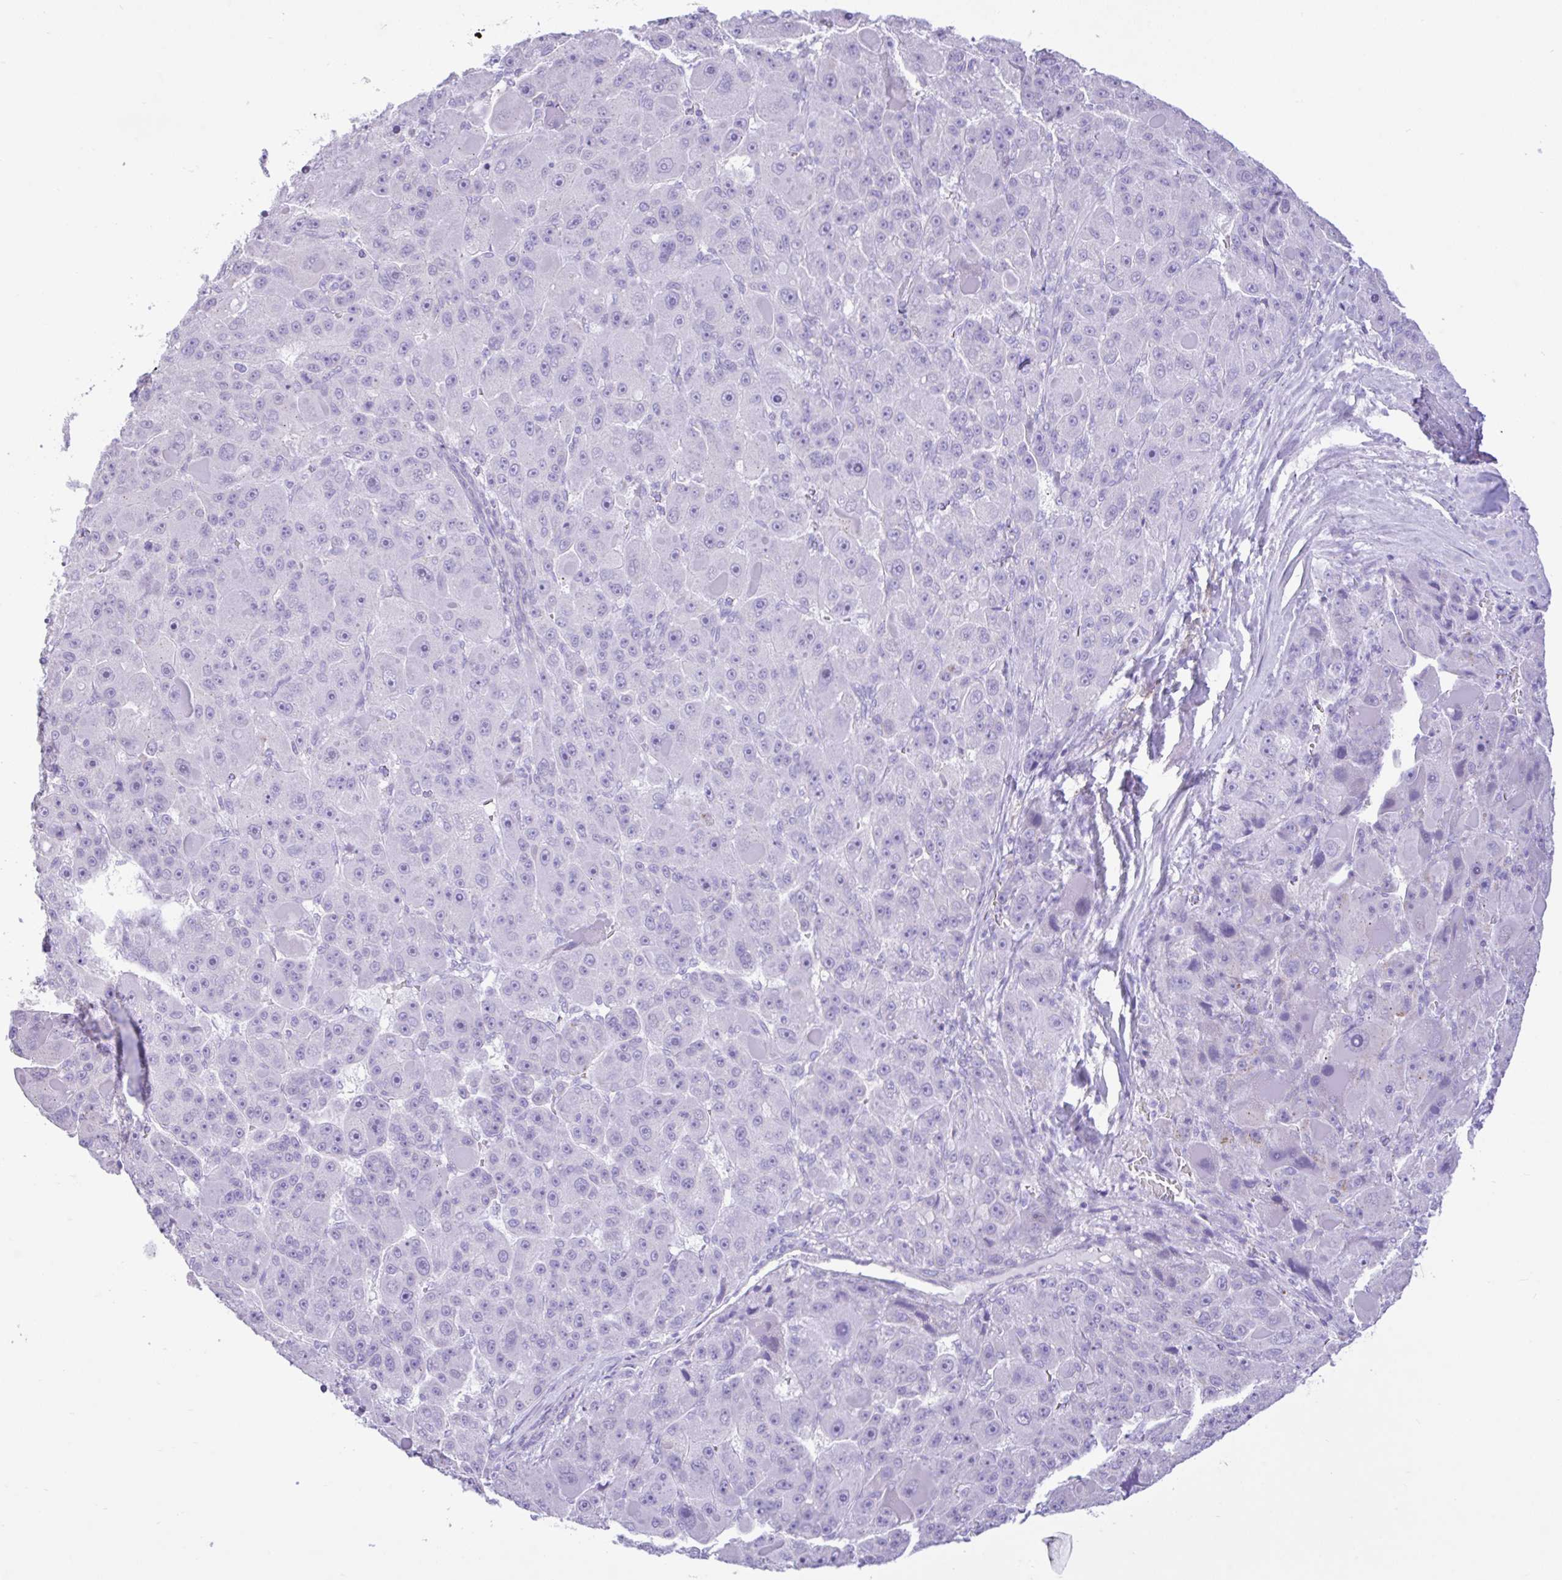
{"staining": {"intensity": "negative", "quantity": "none", "location": "none"}, "tissue": "liver cancer", "cell_type": "Tumor cells", "image_type": "cancer", "snomed": [{"axis": "morphology", "description": "Carcinoma, Hepatocellular, NOS"}, {"axis": "topography", "description": "Liver"}], "caption": "Photomicrograph shows no significant protein staining in tumor cells of hepatocellular carcinoma (liver). (DAB (3,3'-diaminobenzidine) immunohistochemistry (IHC) with hematoxylin counter stain).", "gene": "REEP1", "patient": {"sex": "male", "age": 76}}